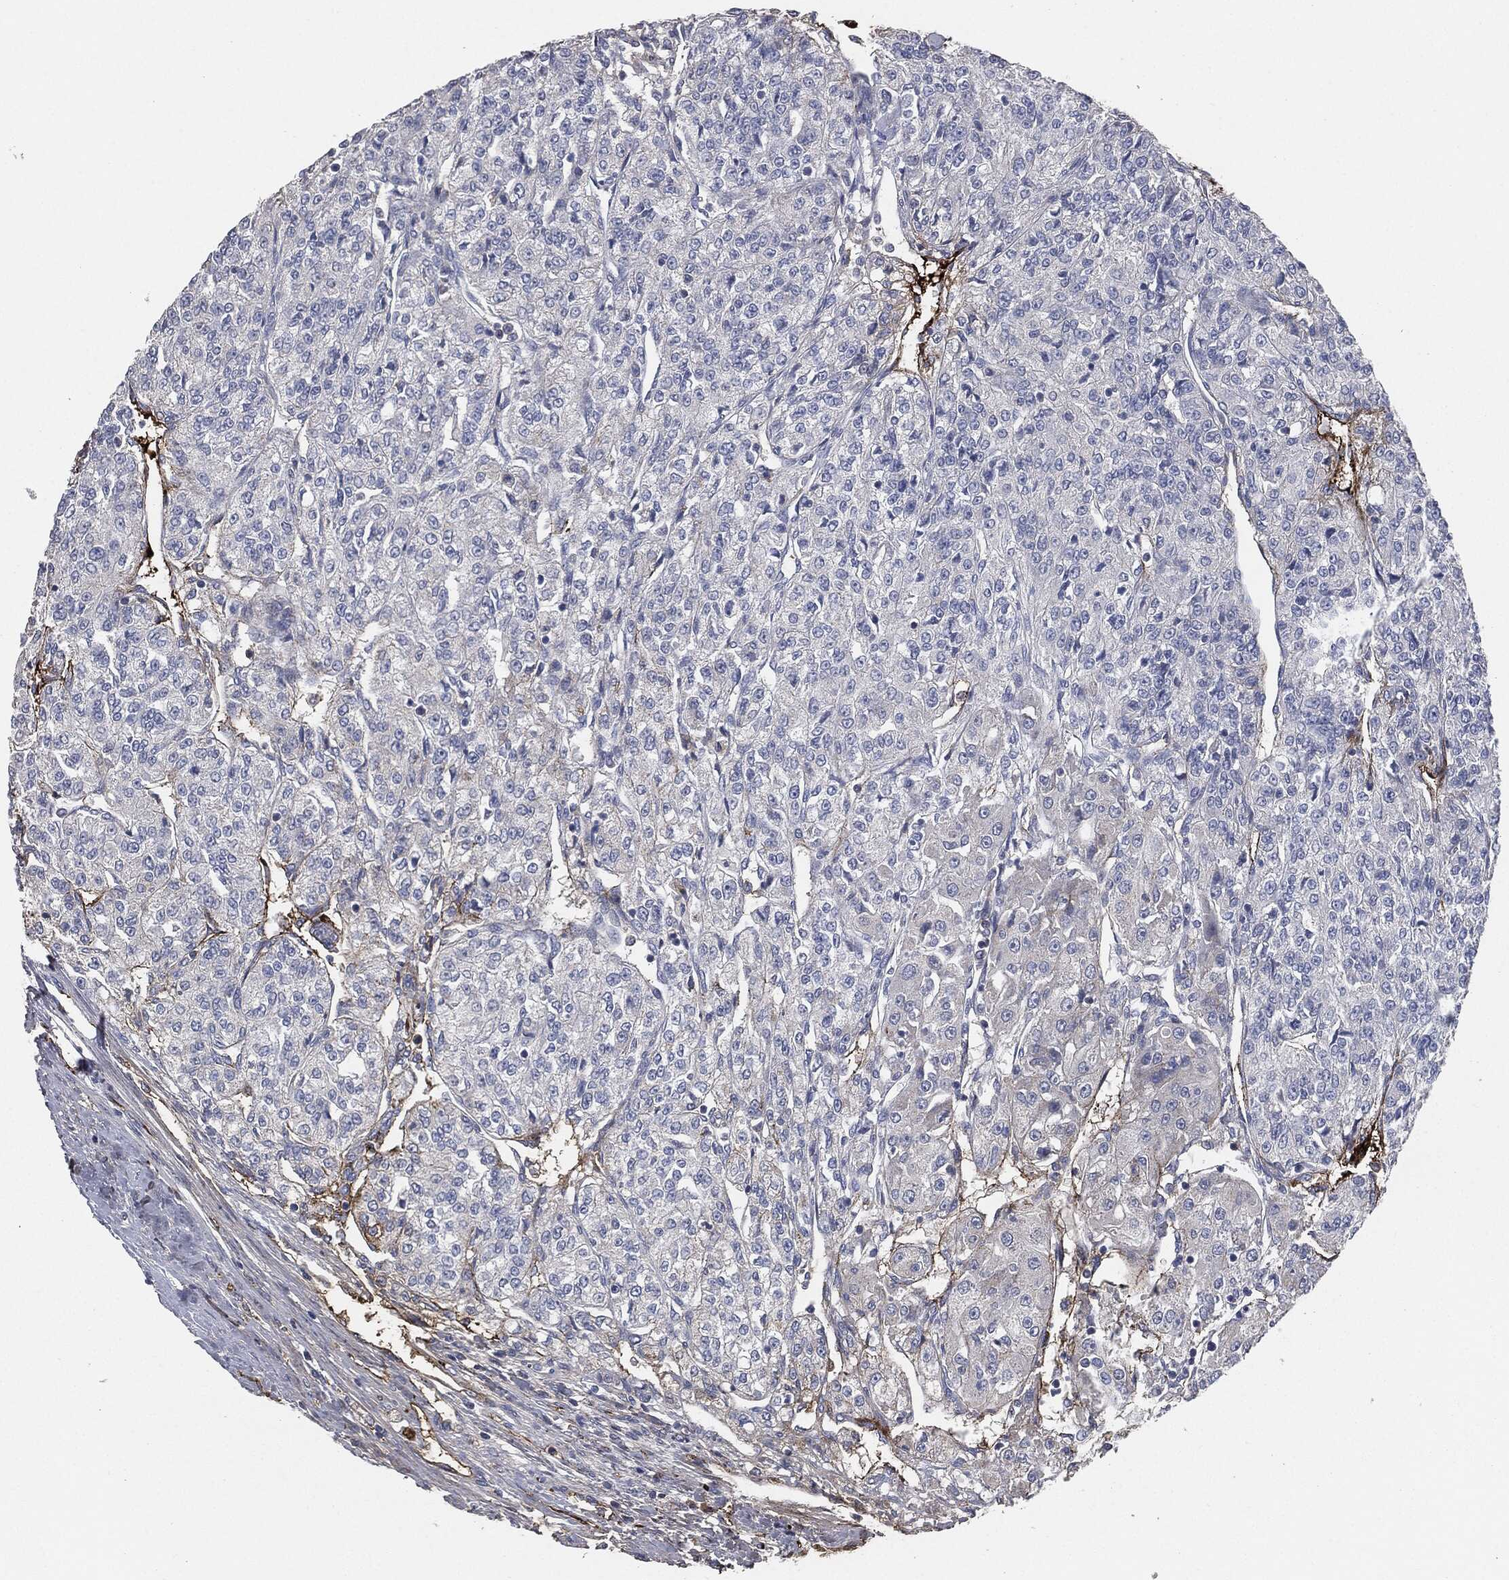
{"staining": {"intensity": "moderate", "quantity": "<25%", "location": "cytoplasmic/membranous"}, "tissue": "renal cancer", "cell_type": "Tumor cells", "image_type": "cancer", "snomed": [{"axis": "morphology", "description": "Adenocarcinoma, NOS"}, {"axis": "topography", "description": "Kidney"}], "caption": "Immunohistochemical staining of adenocarcinoma (renal) reveals low levels of moderate cytoplasmic/membranous protein positivity in approximately <25% of tumor cells.", "gene": "APOB", "patient": {"sex": "female", "age": 63}}